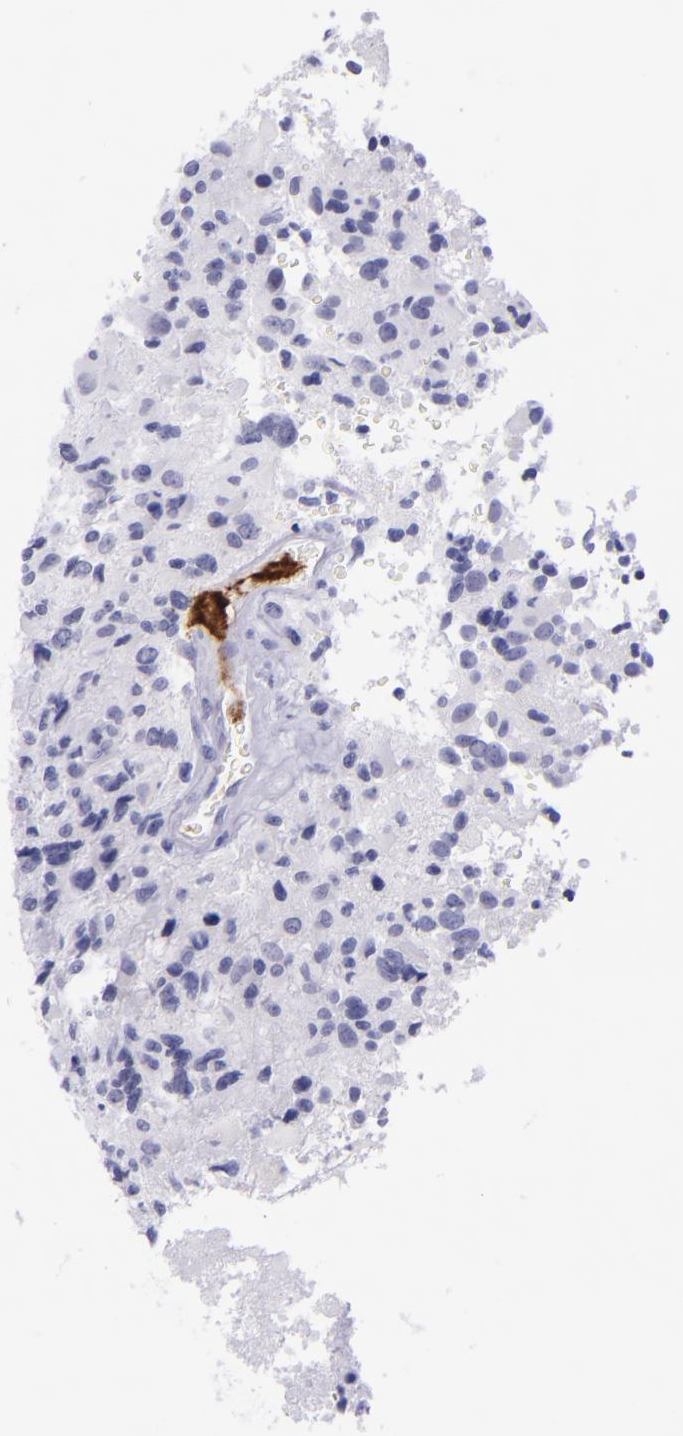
{"staining": {"intensity": "negative", "quantity": "none", "location": "none"}, "tissue": "glioma", "cell_type": "Tumor cells", "image_type": "cancer", "snomed": [{"axis": "morphology", "description": "Glioma, malignant, High grade"}, {"axis": "topography", "description": "Brain"}], "caption": "Immunohistochemical staining of human malignant glioma (high-grade) displays no significant expression in tumor cells.", "gene": "SELE", "patient": {"sex": "male", "age": 69}}